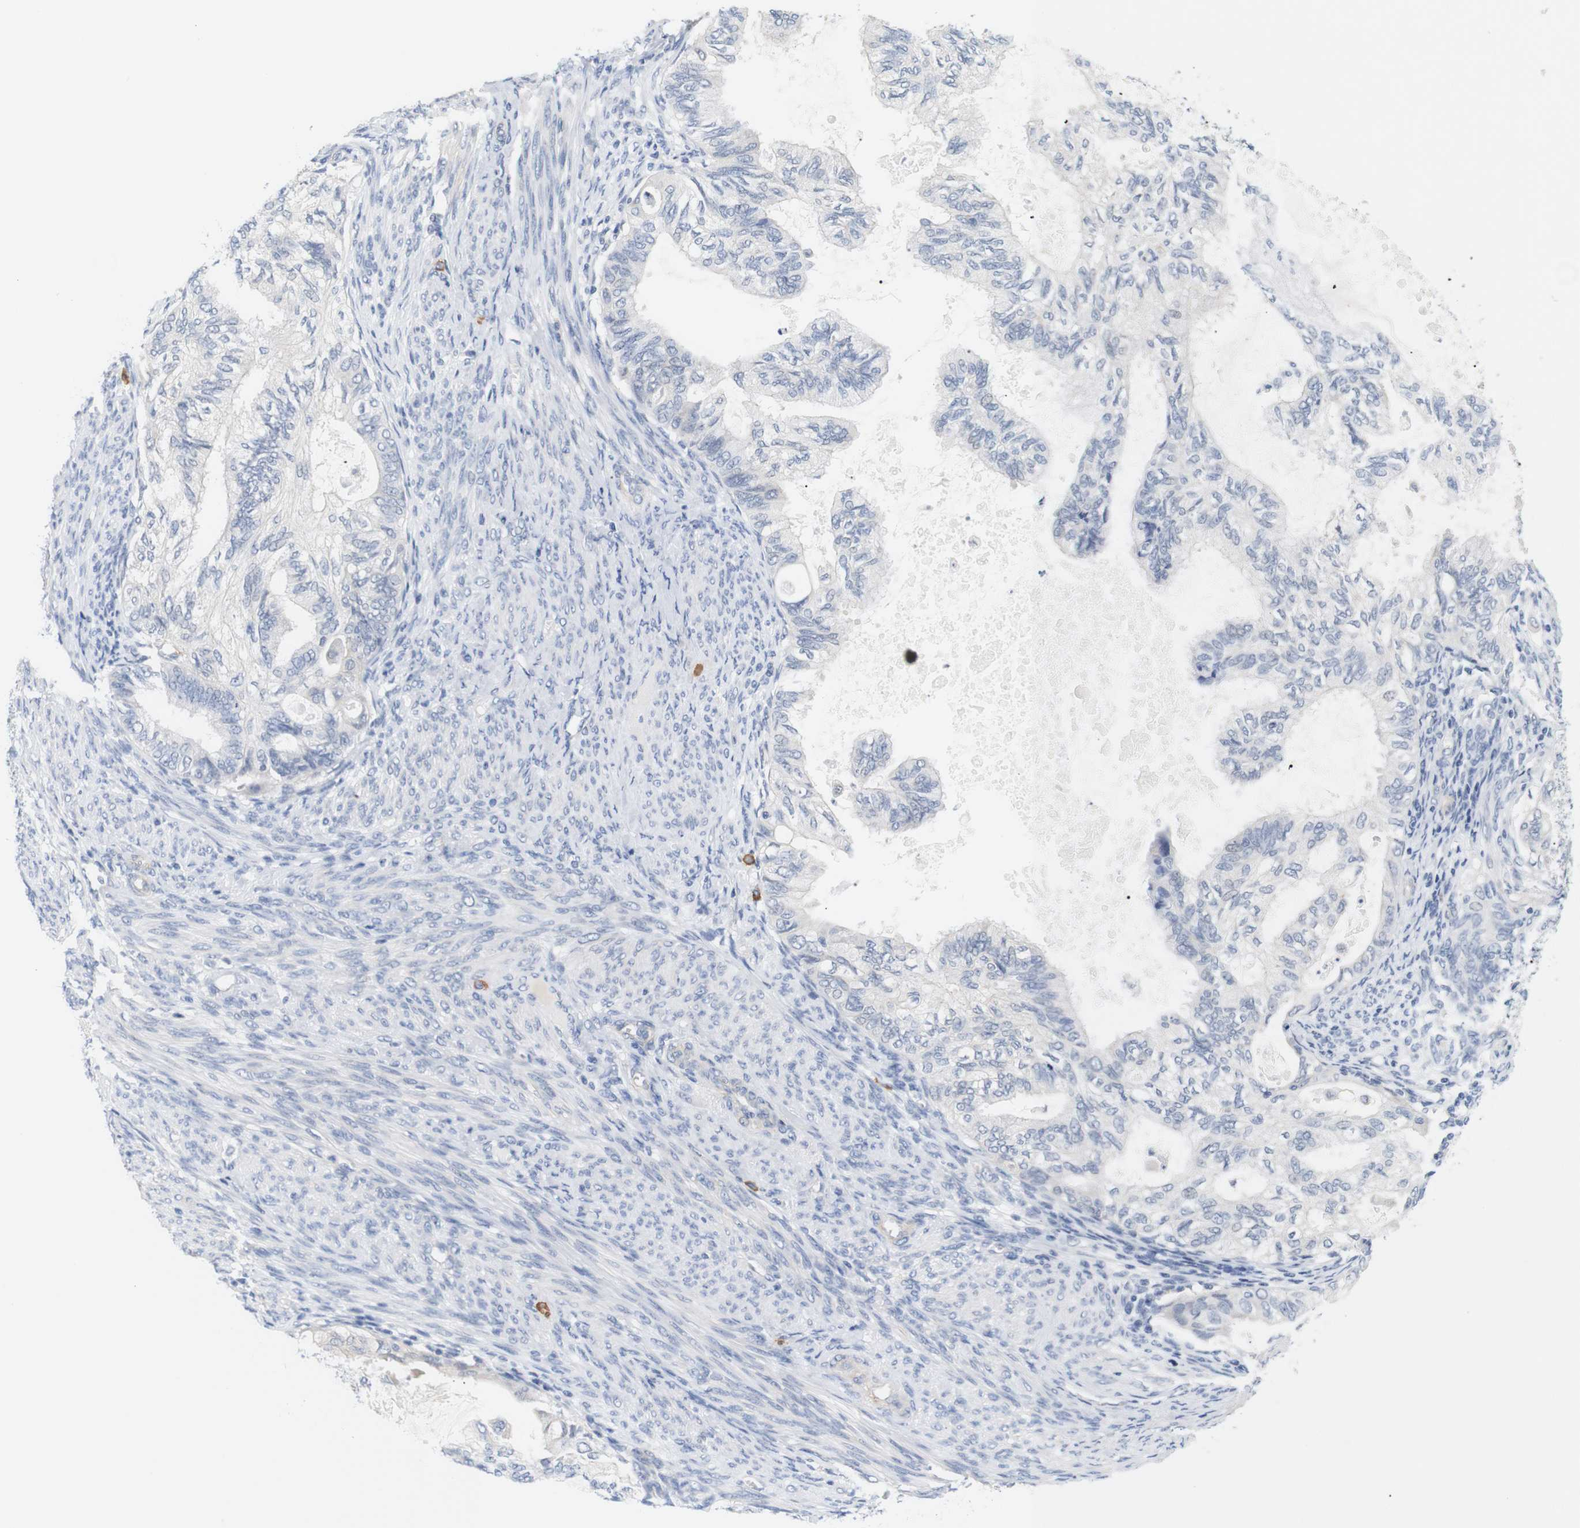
{"staining": {"intensity": "negative", "quantity": "none", "location": "none"}, "tissue": "cervical cancer", "cell_type": "Tumor cells", "image_type": "cancer", "snomed": [{"axis": "morphology", "description": "Normal tissue, NOS"}, {"axis": "morphology", "description": "Adenocarcinoma, NOS"}, {"axis": "topography", "description": "Cervix"}, {"axis": "topography", "description": "Endometrium"}], "caption": "Protein analysis of cervical cancer exhibits no significant expression in tumor cells.", "gene": "STMN3", "patient": {"sex": "female", "age": 86}}